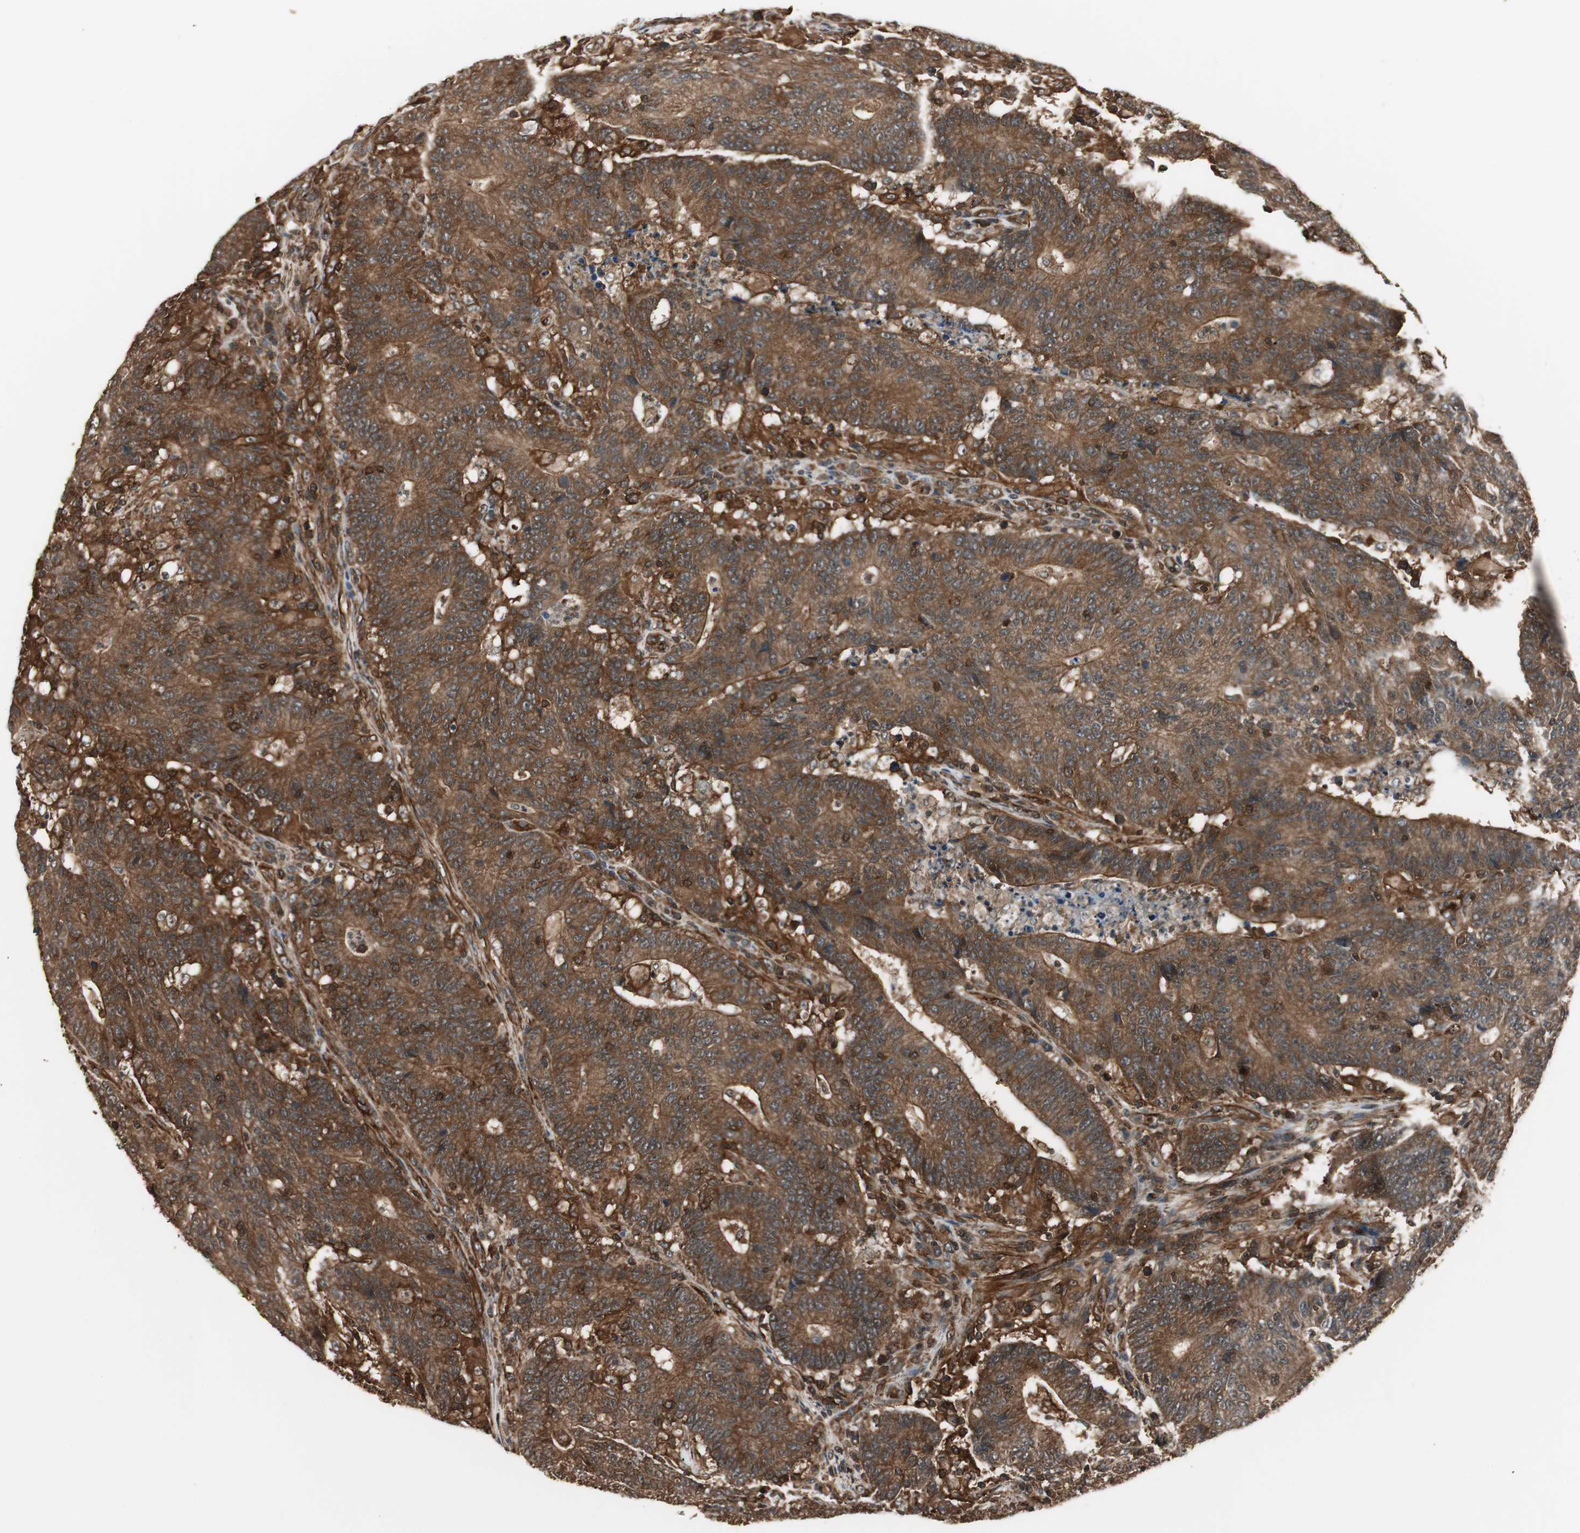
{"staining": {"intensity": "moderate", "quantity": ">75%", "location": "cytoplasmic/membranous"}, "tissue": "colorectal cancer", "cell_type": "Tumor cells", "image_type": "cancer", "snomed": [{"axis": "morphology", "description": "Normal tissue, NOS"}, {"axis": "morphology", "description": "Adenocarcinoma, NOS"}, {"axis": "topography", "description": "Colon"}], "caption": "Tumor cells display medium levels of moderate cytoplasmic/membranous expression in approximately >75% of cells in colorectal cancer (adenocarcinoma). (DAB (3,3'-diaminobenzidine) IHC with brightfield microscopy, high magnification).", "gene": "PTPN11", "patient": {"sex": "female", "age": 75}}